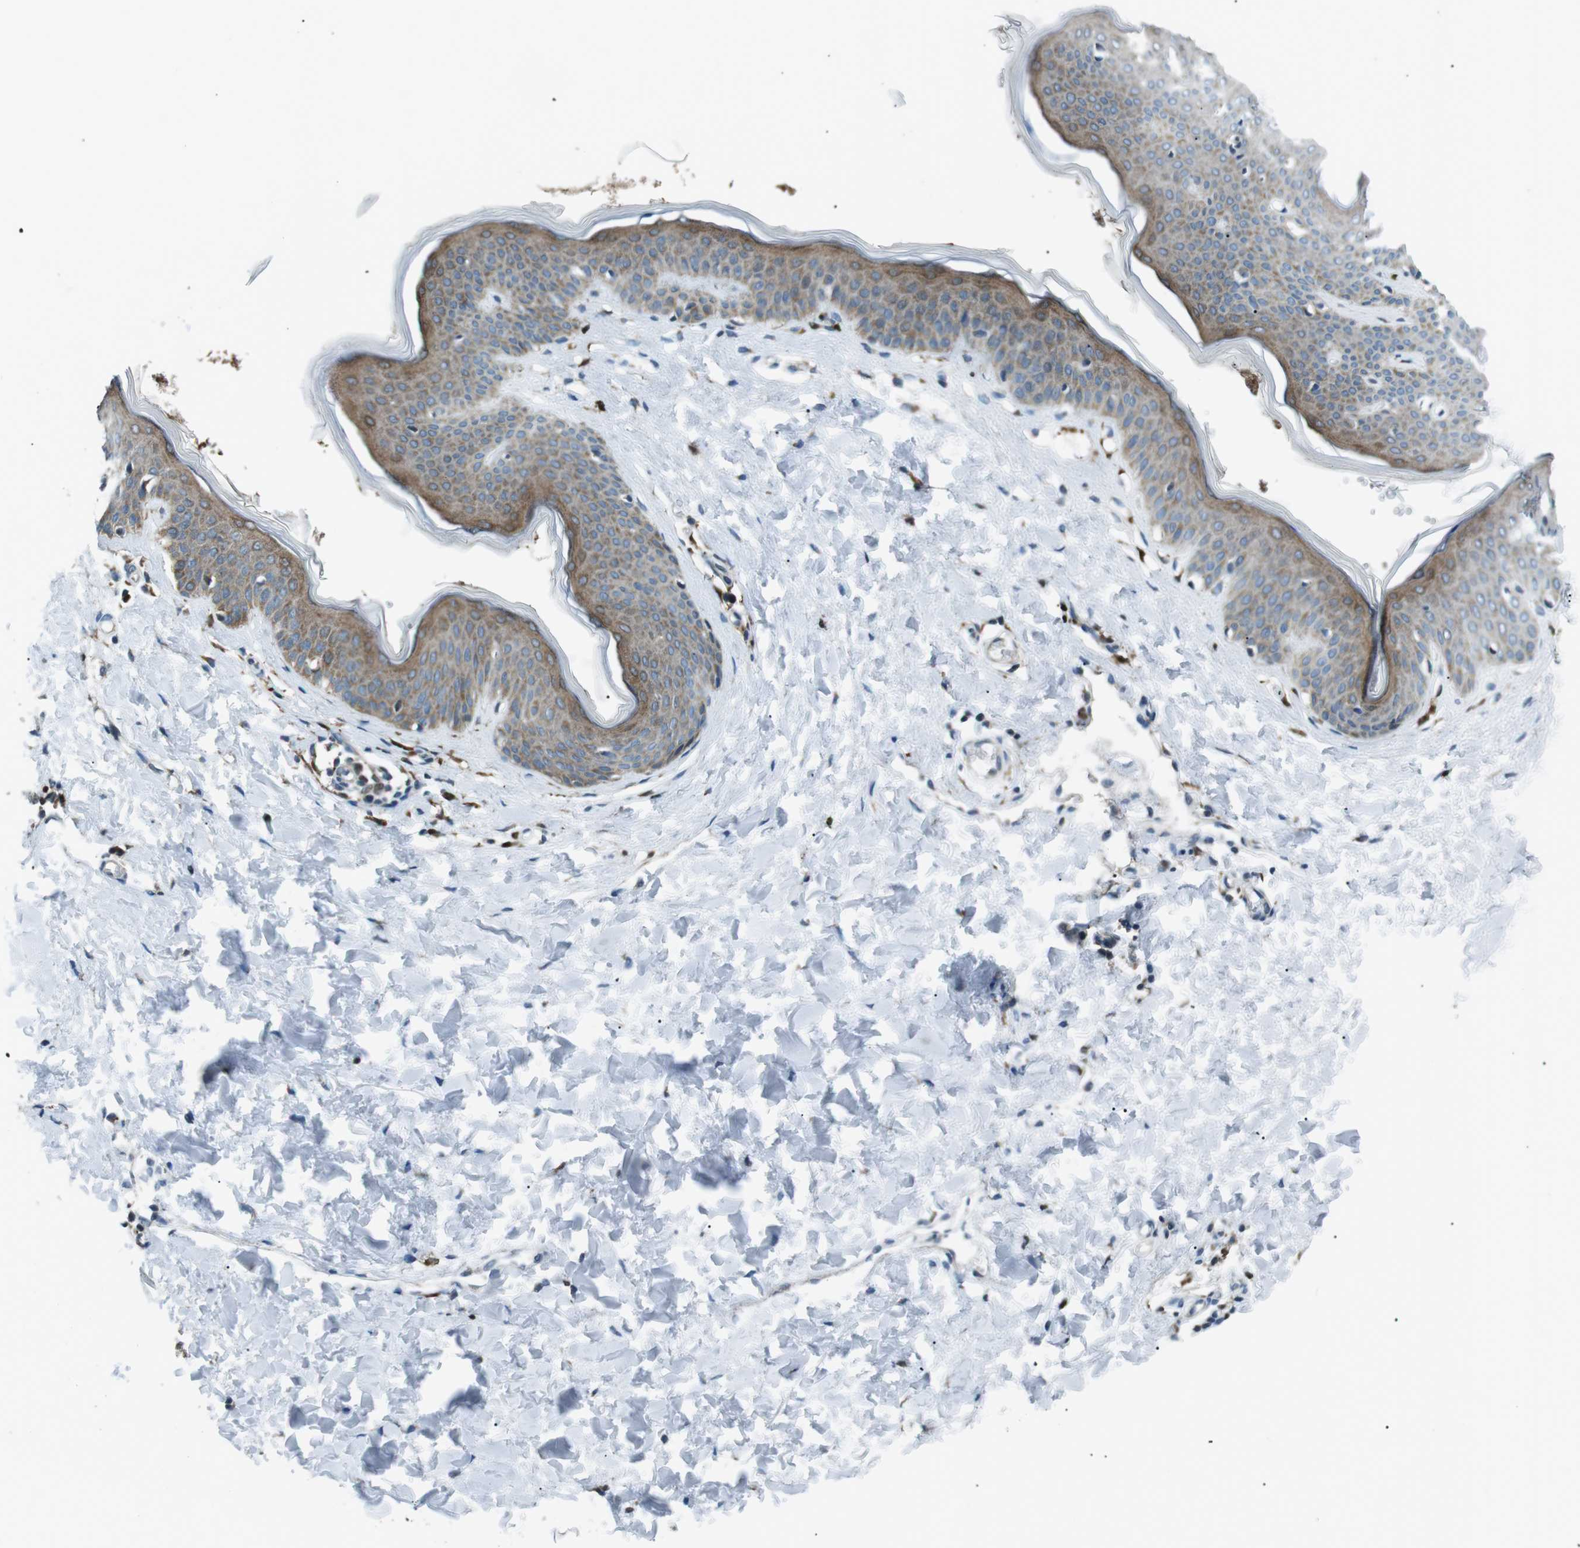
{"staining": {"intensity": "weak", "quantity": ">75%", "location": "cytoplasmic/membranous"}, "tissue": "skin", "cell_type": "Fibroblasts", "image_type": "normal", "snomed": [{"axis": "morphology", "description": "Normal tissue, NOS"}, {"axis": "topography", "description": "Skin"}], "caption": "A high-resolution photomicrograph shows IHC staining of benign skin, which shows weak cytoplasmic/membranous expression in about >75% of fibroblasts.", "gene": "BLNK", "patient": {"sex": "female", "age": 17}}